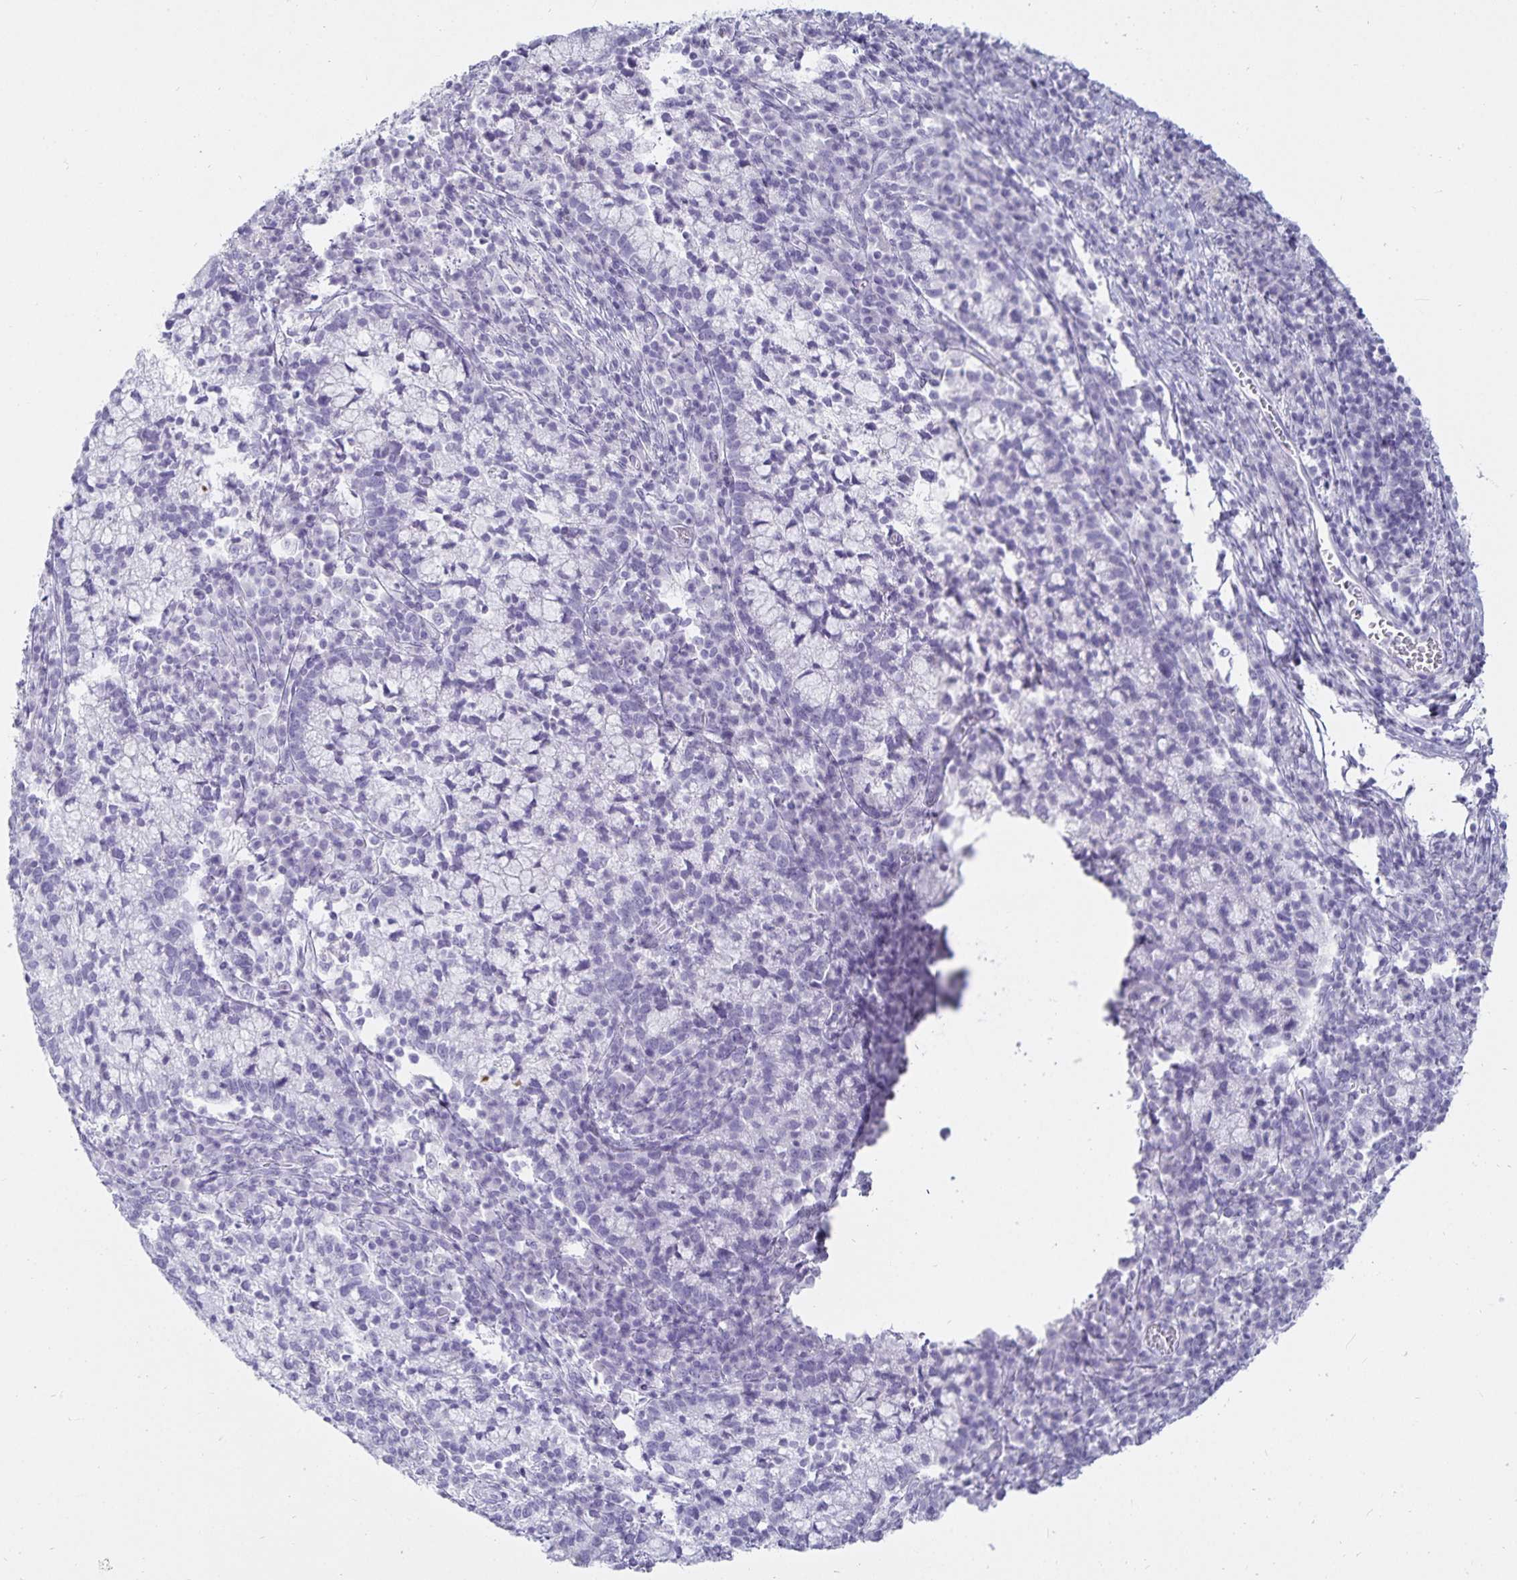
{"staining": {"intensity": "negative", "quantity": "none", "location": "none"}, "tissue": "cervical cancer", "cell_type": "Tumor cells", "image_type": "cancer", "snomed": [{"axis": "morphology", "description": "Normal tissue, NOS"}, {"axis": "morphology", "description": "Adenocarcinoma, NOS"}, {"axis": "topography", "description": "Cervix"}], "caption": "Human cervical cancer (adenocarcinoma) stained for a protein using immunohistochemistry (IHC) shows no staining in tumor cells.", "gene": "DEFA6", "patient": {"sex": "female", "age": 44}}